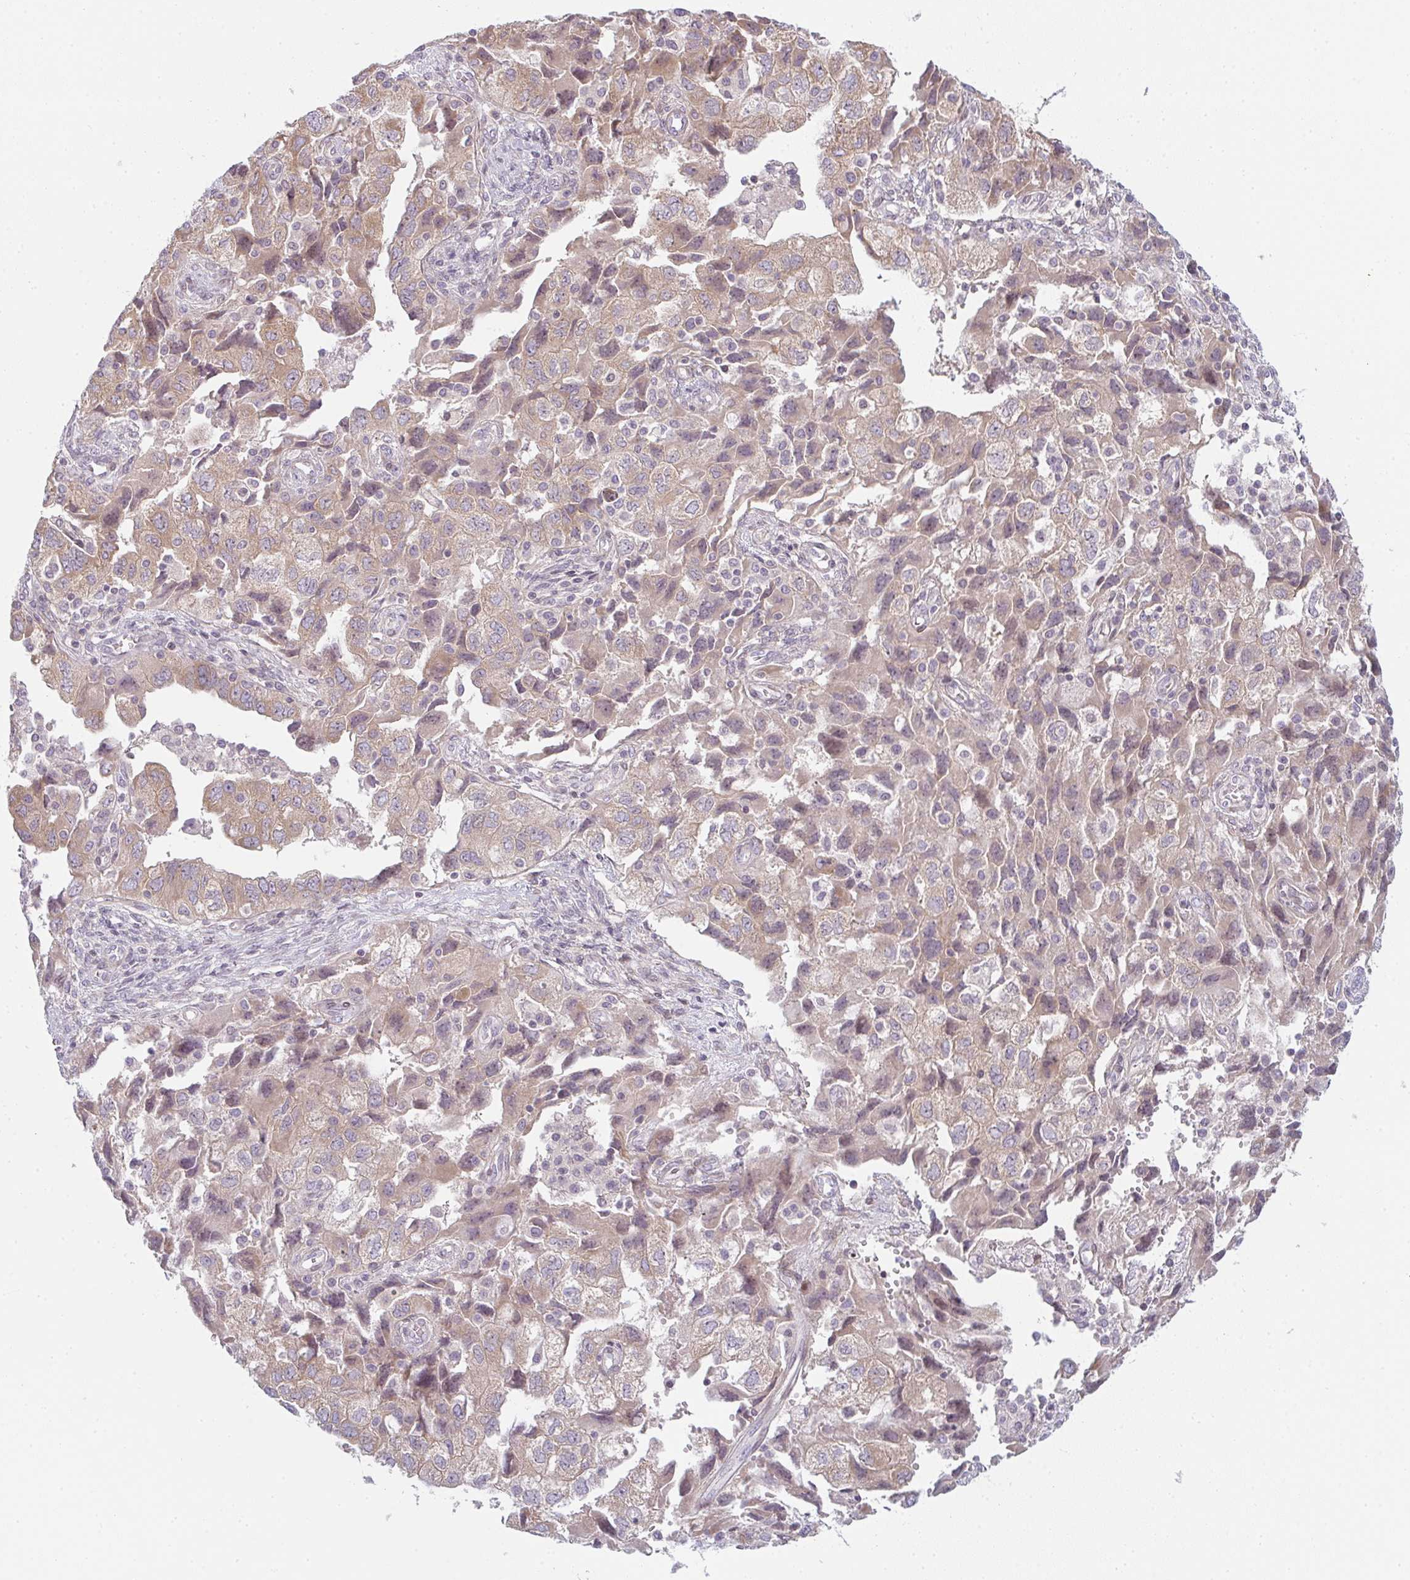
{"staining": {"intensity": "weak", "quantity": ">75%", "location": "cytoplasmic/membranous"}, "tissue": "ovarian cancer", "cell_type": "Tumor cells", "image_type": "cancer", "snomed": [{"axis": "morphology", "description": "Carcinoma, NOS"}, {"axis": "morphology", "description": "Cystadenocarcinoma, serous, NOS"}, {"axis": "topography", "description": "Ovary"}], "caption": "This is an image of immunohistochemistry (IHC) staining of ovarian cancer (serous cystadenocarcinoma), which shows weak expression in the cytoplasmic/membranous of tumor cells.", "gene": "TMEM237", "patient": {"sex": "female", "age": 69}}